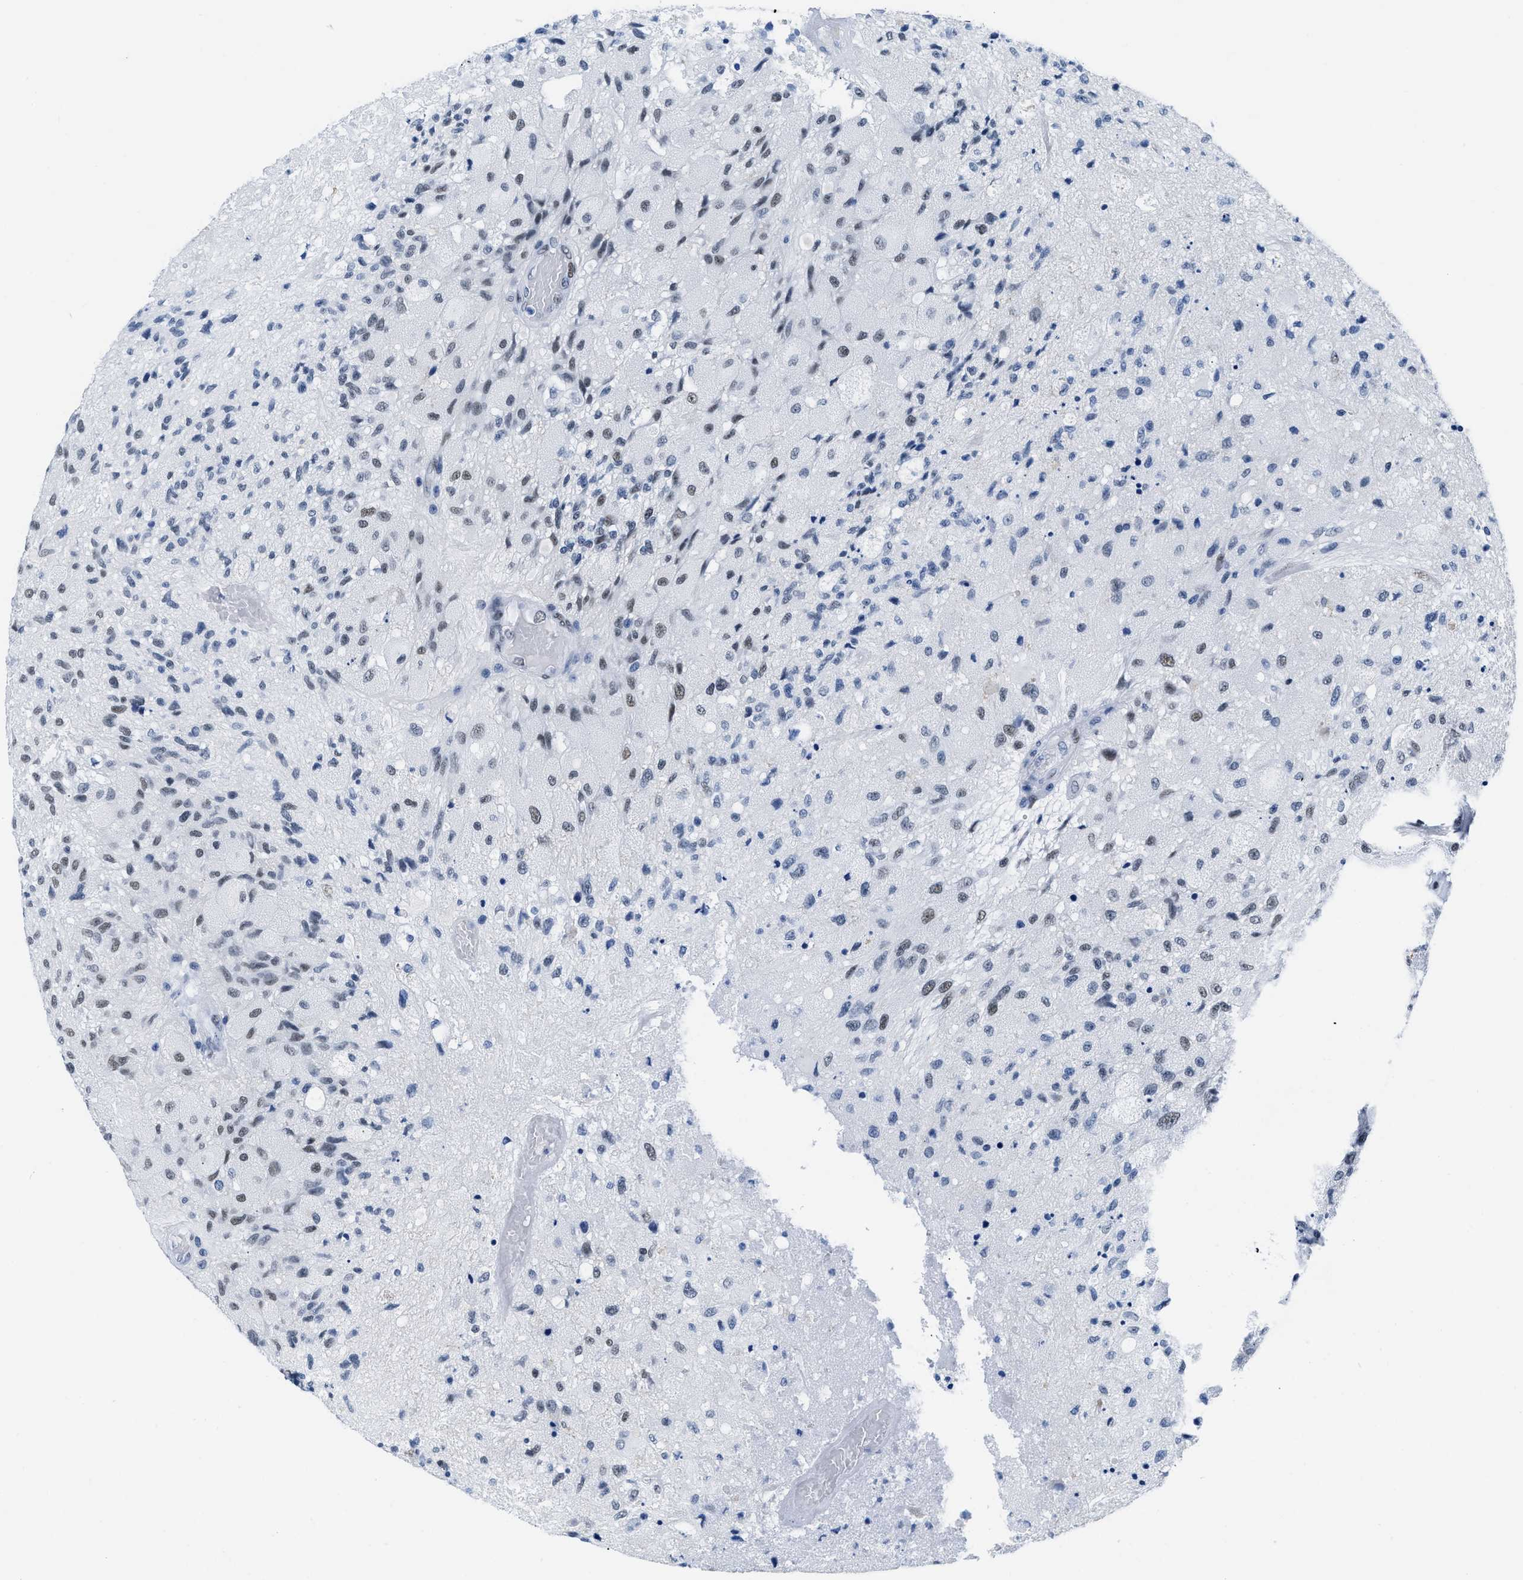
{"staining": {"intensity": "moderate", "quantity": "<25%", "location": "nuclear"}, "tissue": "glioma", "cell_type": "Tumor cells", "image_type": "cancer", "snomed": [{"axis": "morphology", "description": "Normal tissue, NOS"}, {"axis": "morphology", "description": "Glioma, malignant, High grade"}, {"axis": "topography", "description": "Cerebral cortex"}], "caption": "The micrograph demonstrates immunohistochemical staining of malignant glioma (high-grade). There is moderate nuclear expression is appreciated in about <25% of tumor cells.", "gene": "CTBP1", "patient": {"sex": "male", "age": 77}}